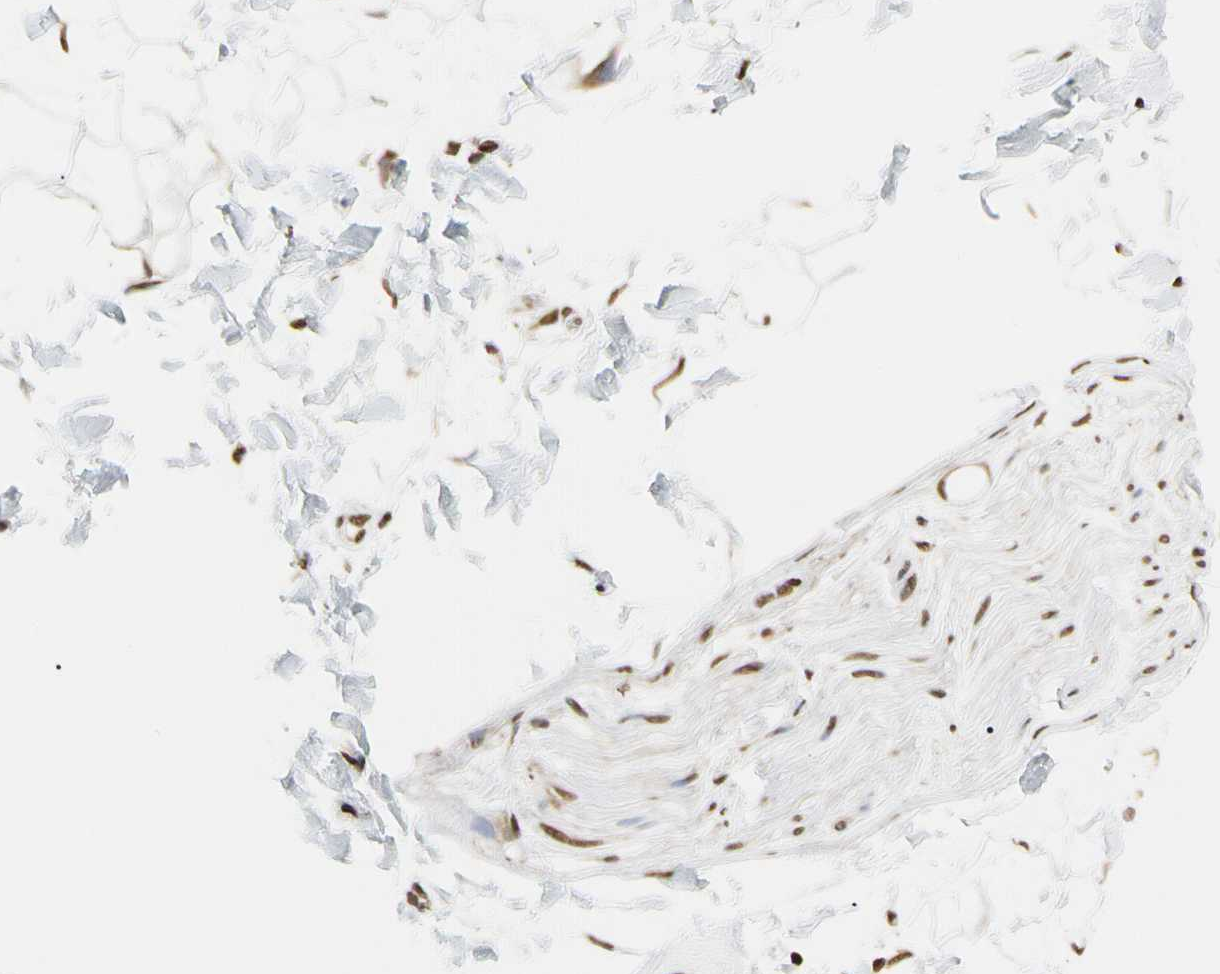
{"staining": {"intensity": "strong", "quantity": "25%-75%", "location": "nuclear"}, "tissue": "adipose tissue", "cell_type": "Adipocytes", "image_type": "normal", "snomed": [{"axis": "morphology", "description": "Normal tissue, NOS"}, {"axis": "topography", "description": "Soft tissue"}], "caption": "Protein expression analysis of normal human adipose tissue reveals strong nuclear positivity in approximately 25%-75% of adipocytes.", "gene": "HNRNPK", "patient": {"sex": "male", "age": 72}}